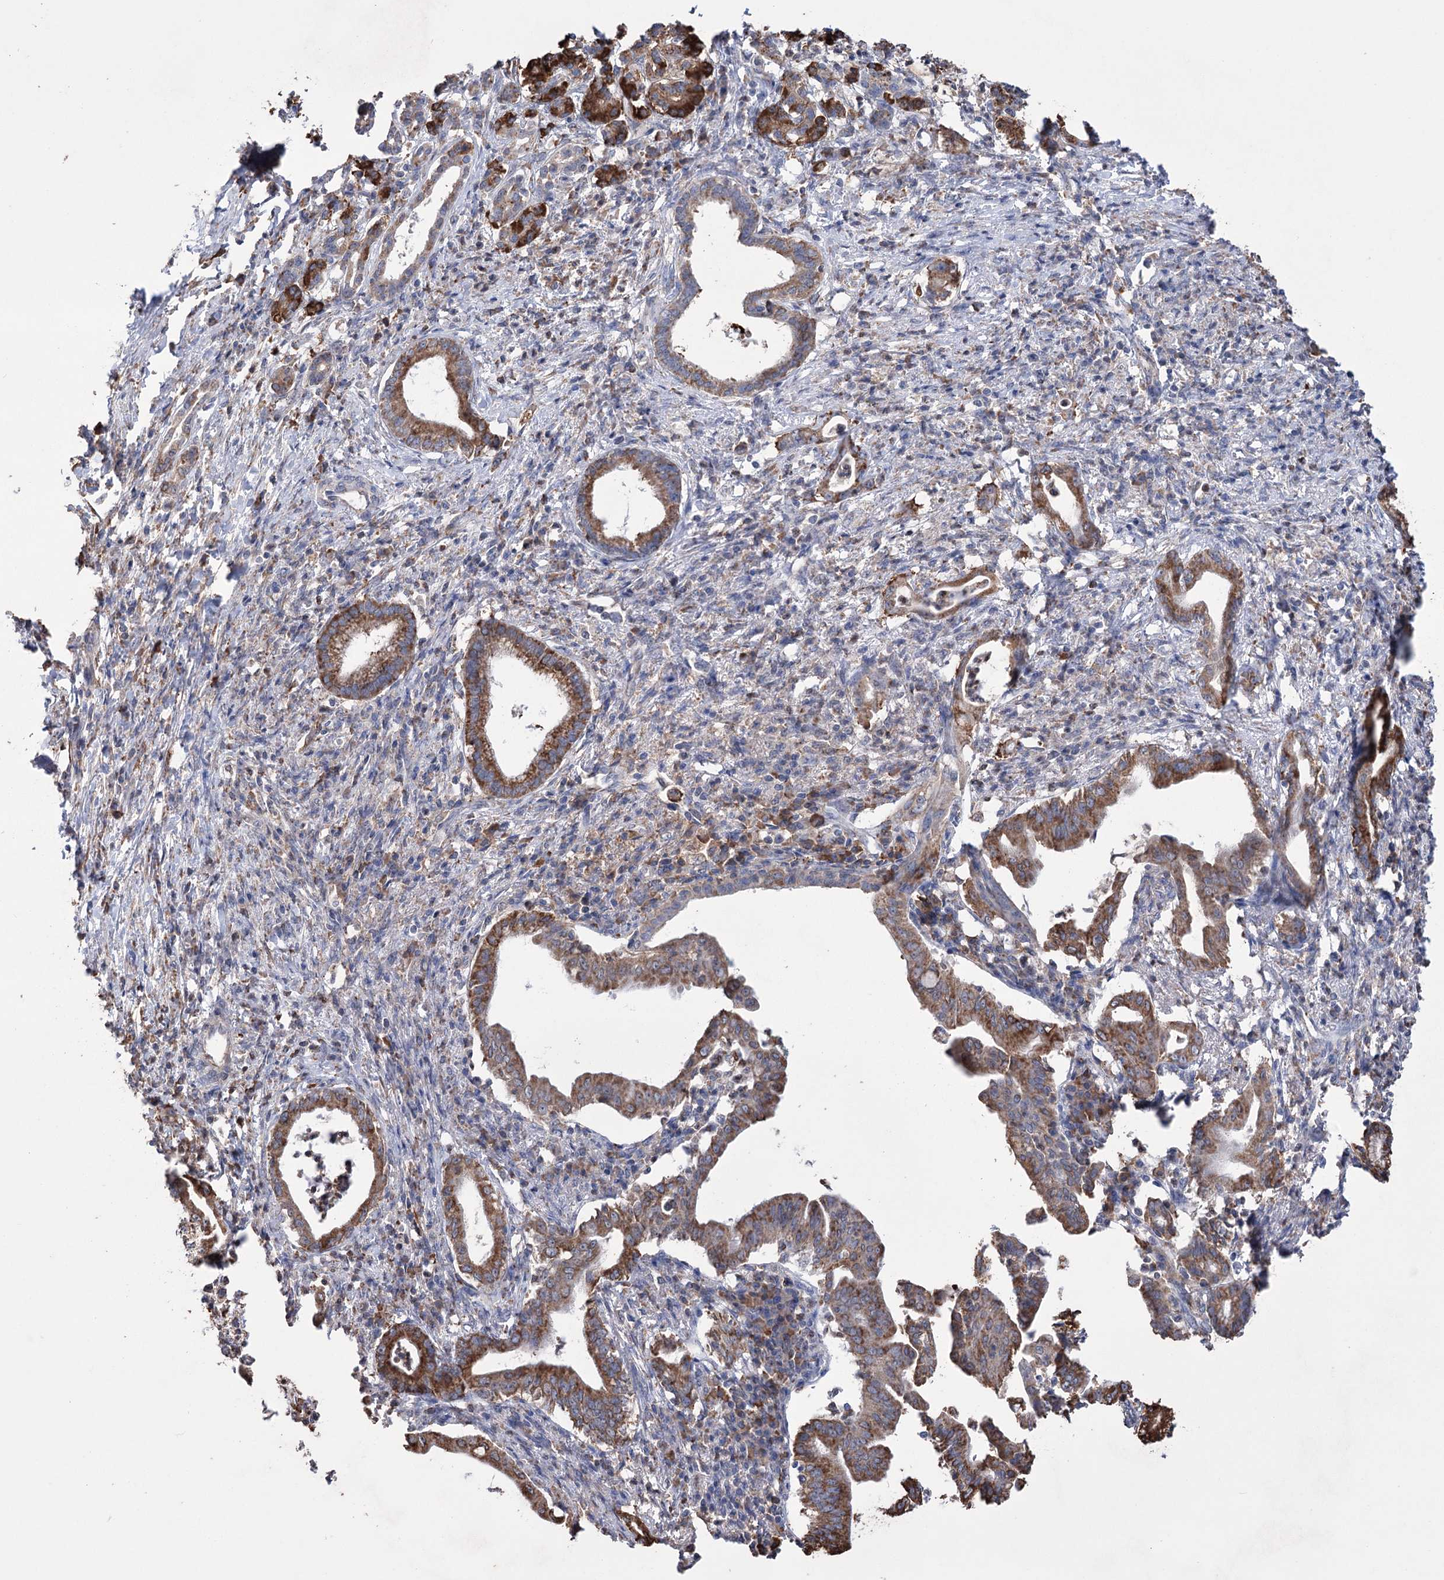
{"staining": {"intensity": "strong", "quantity": ">75%", "location": "cytoplasmic/membranous"}, "tissue": "pancreatic cancer", "cell_type": "Tumor cells", "image_type": "cancer", "snomed": [{"axis": "morphology", "description": "Adenocarcinoma, NOS"}, {"axis": "topography", "description": "Pancreas"}], "caption": "Immunohistochemistry (DAB) staining of pancreatic cancer (adenocarcinoma) exhibits strong cytoplasmic/membranous protein staining in approximately >75% of tumor cells. Immunohistochemistry stains the protein in brown and the nuclei are stained blue.", "gene": "TRIM71", "patient": {"sex": "female", "age": 55}}